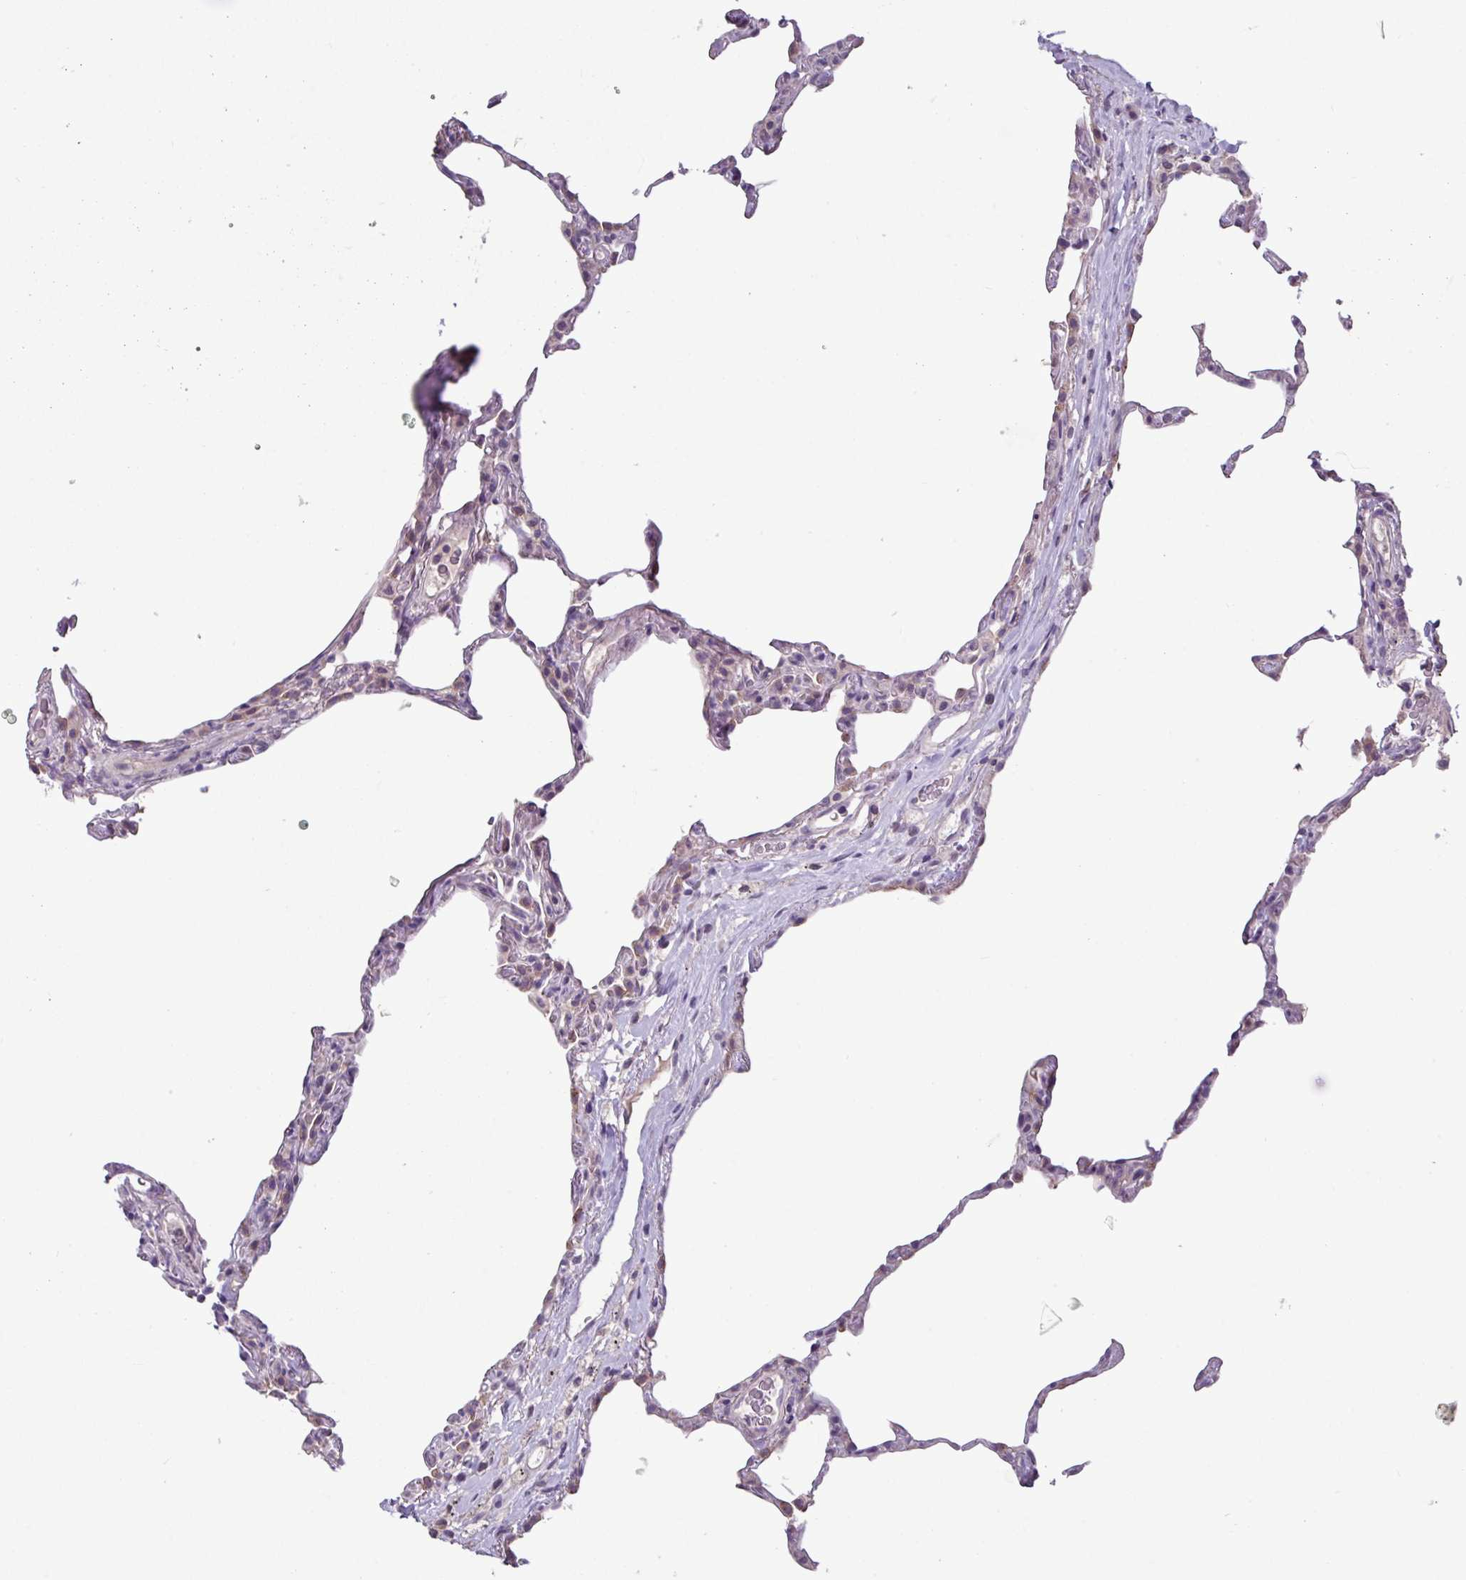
{"staining": {"intensity": "weak", "quantity": "25%-75%", "location": "nuclear"}, "tissue": "lung", "cell_type": "Alveolar cells", "image_type": "normal", "snomed": [{"axis": "morphology", "description": "Normal tissue, NOS"}, {"axis": "topography", "description": "Lung"}], "caption": "A photomicrograph of lung stained for a protein demonstrates weak nuclear brown staining in alveolar cells. The staining is performed using DAB (3,3'-diaminobenzidine) brown chromogen to label protein expression. The nuclei are counter-stained blue using hematoxylin.", "gene": "PNLDC1", "patient": {"sex": "female", "age": 57}}